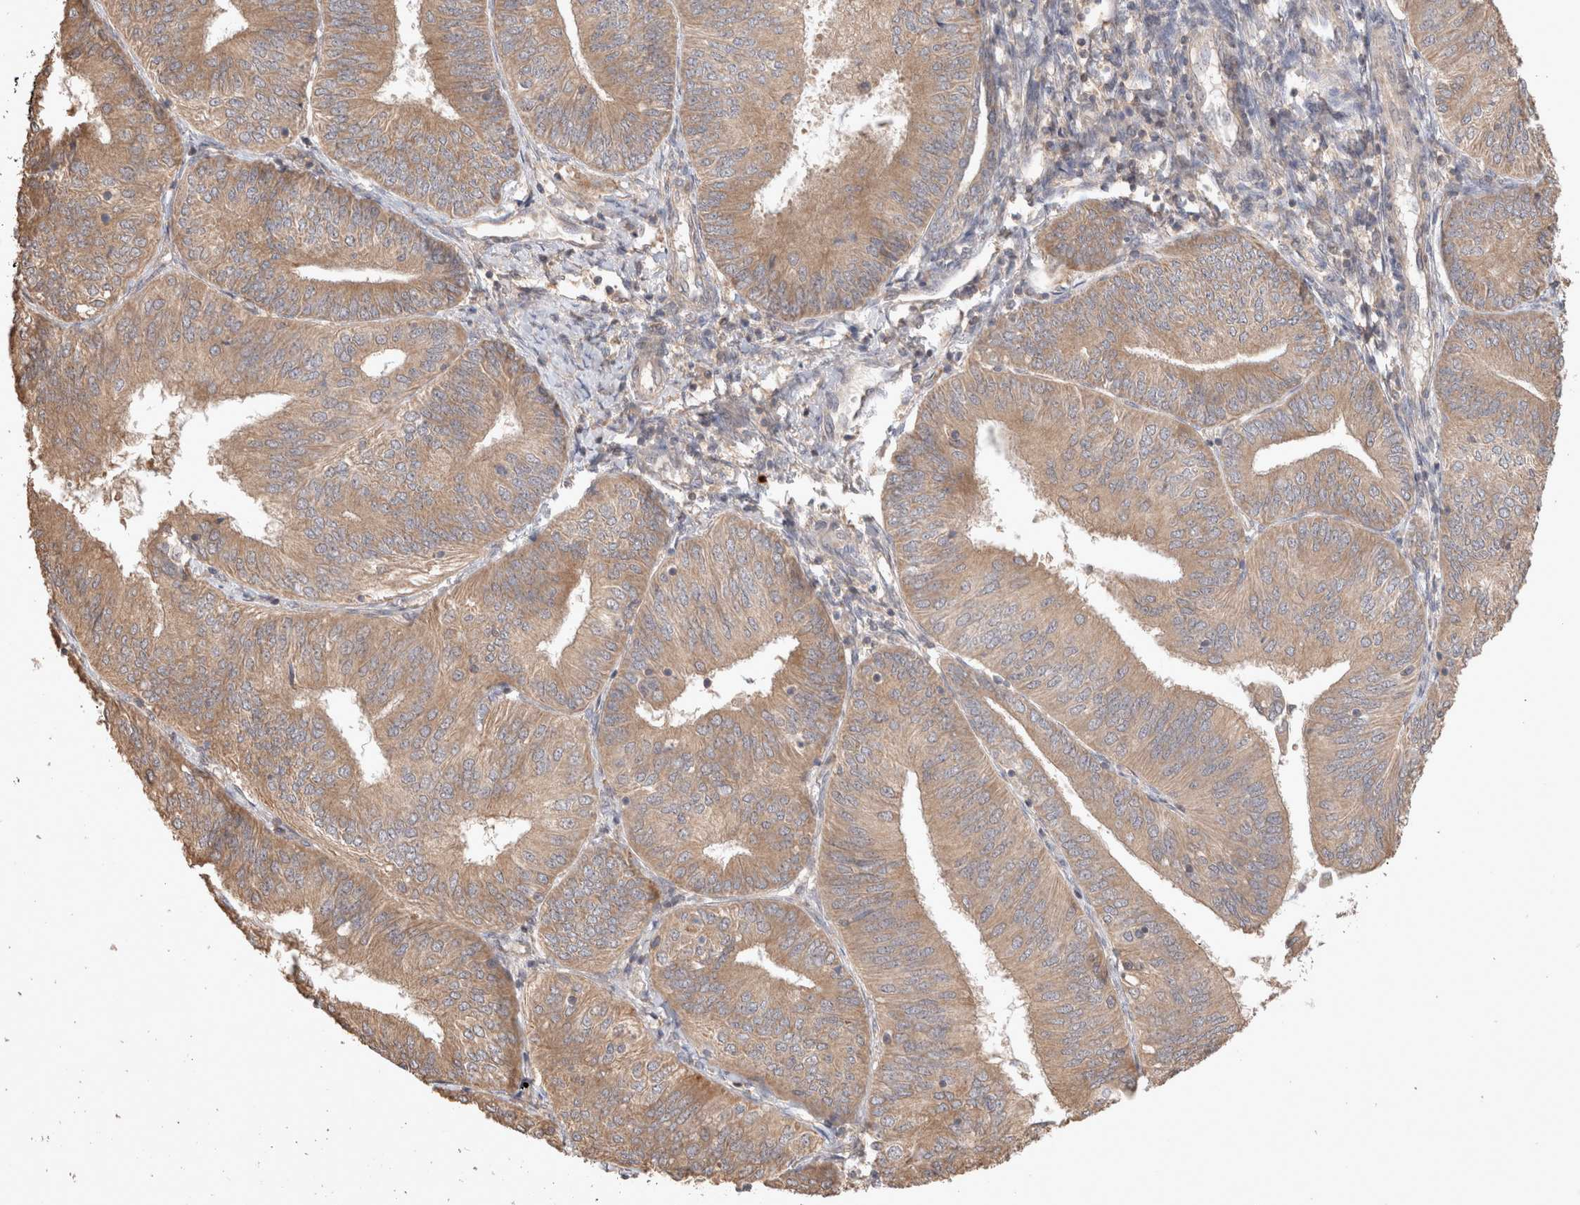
{"staining": {"intensity": "moderate", "quantity": ">75%", "location": "cytoplasmic/membranous"}, "tissue": "endometrial cancer", "cell_type": "Tumor cells", "image_type": "cancer", "snomed": [{"axis": "morphology", "description": "Adenocarcinoma, NOS"}, {"axis": "topography", "description": "Endometrium"}], "caption": "This is an image of IHC staining of endometrial cancer (adenocarcinoma), which shows moderate positivity in the cytoplasmic/membranous of tumor cells.", "gene": "HROB", "patient": {"sex": "female", "age": 58}}